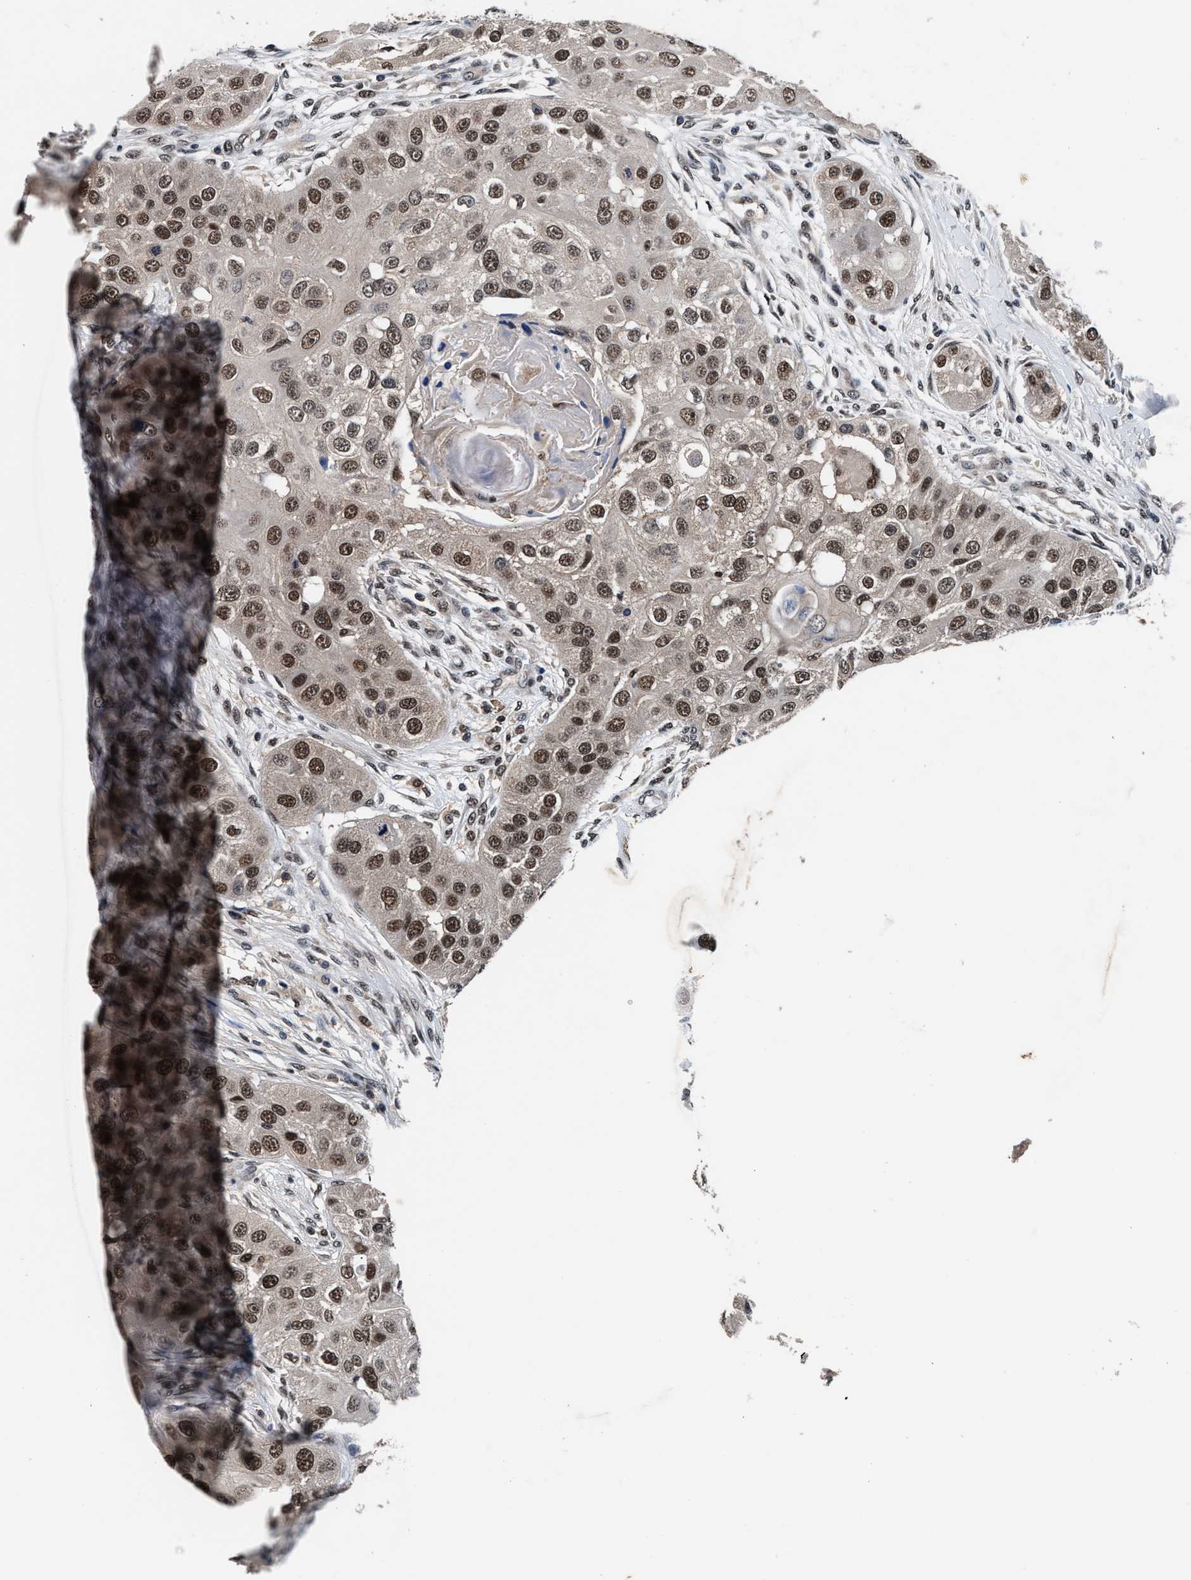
{"staining": {"intensity": "moderate", "quantity": ">75%", "location": "nuclear"}, "tissue": "head and neck cancer", "cell_type": "Tumor cells", "image_type": "cancer", "snomed": [{"axis": "morphology", "description": "Normal tissue, NOS"}, {"axis": "morphology", "description": "Squamous cell carcinoma, NOS"}, {"axis": "topography", "description": "Skeletal muscle"}, {"axis": "topography", "description": "Head-Neck"}], "caption": "This is a micrograph of IHC staining of squamous cell carcinoma (head and neck), which shows moderate expression in the nuclear of tumor cells.", "gene": "USP16", "patient": {"sex": "male", "age": 51}}